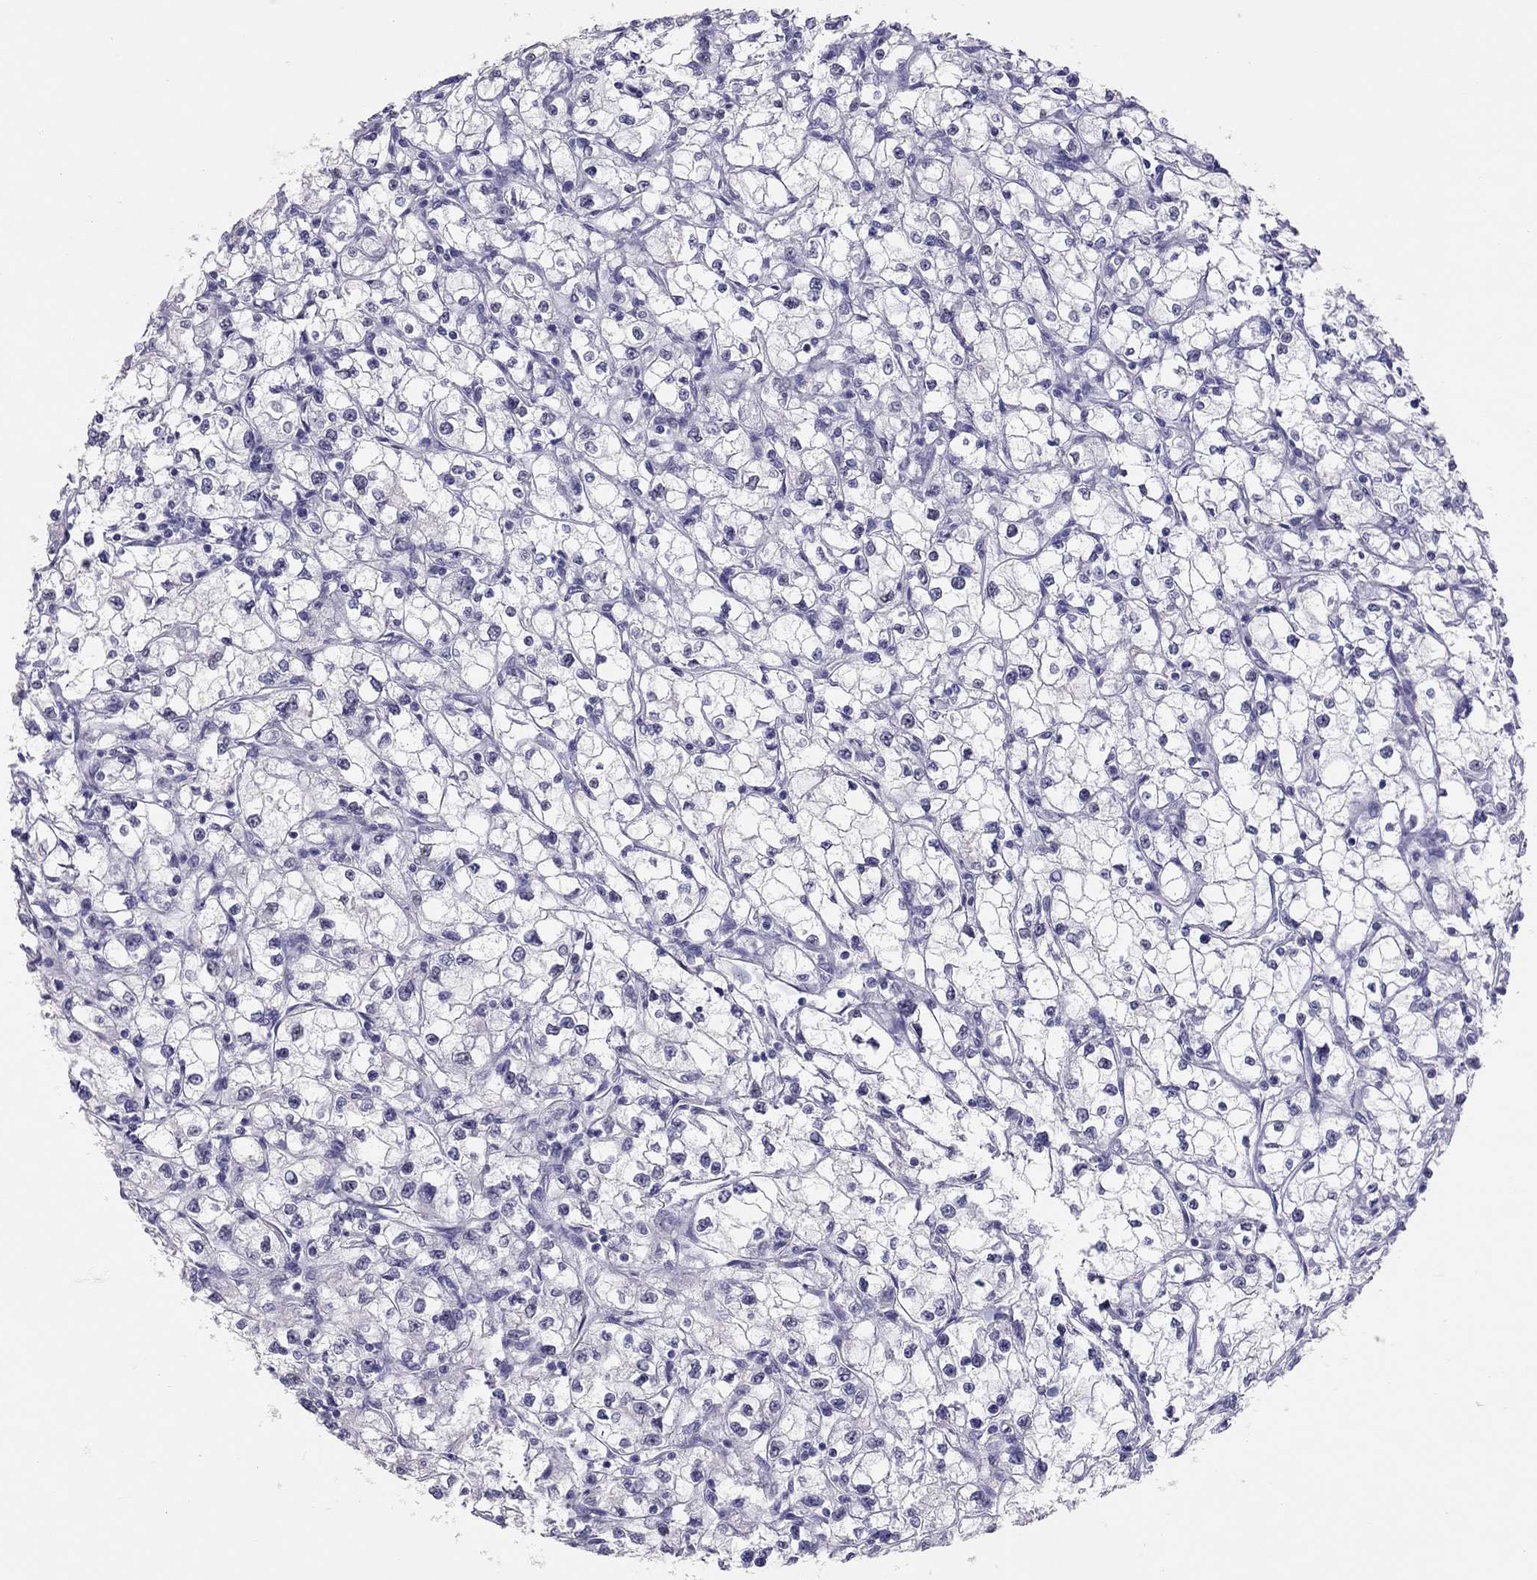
{"staining": {"intensity": "negative", "quantity": "none", "location": "none"}, "tissue": "renal cancer", "cell_type": "Tumor cells", "image_type": "cancer", "snomed": [{"axis": "morphology", "description": "Adenocarcinoma, NOS"}, {"axis": "topography", "description": "Kidney"}], "caption": "Tumor cells show no significant protein positivity in renal cancer.", "gene": "PHOX2A", "patient": {"sex": "male", "age": 67}}